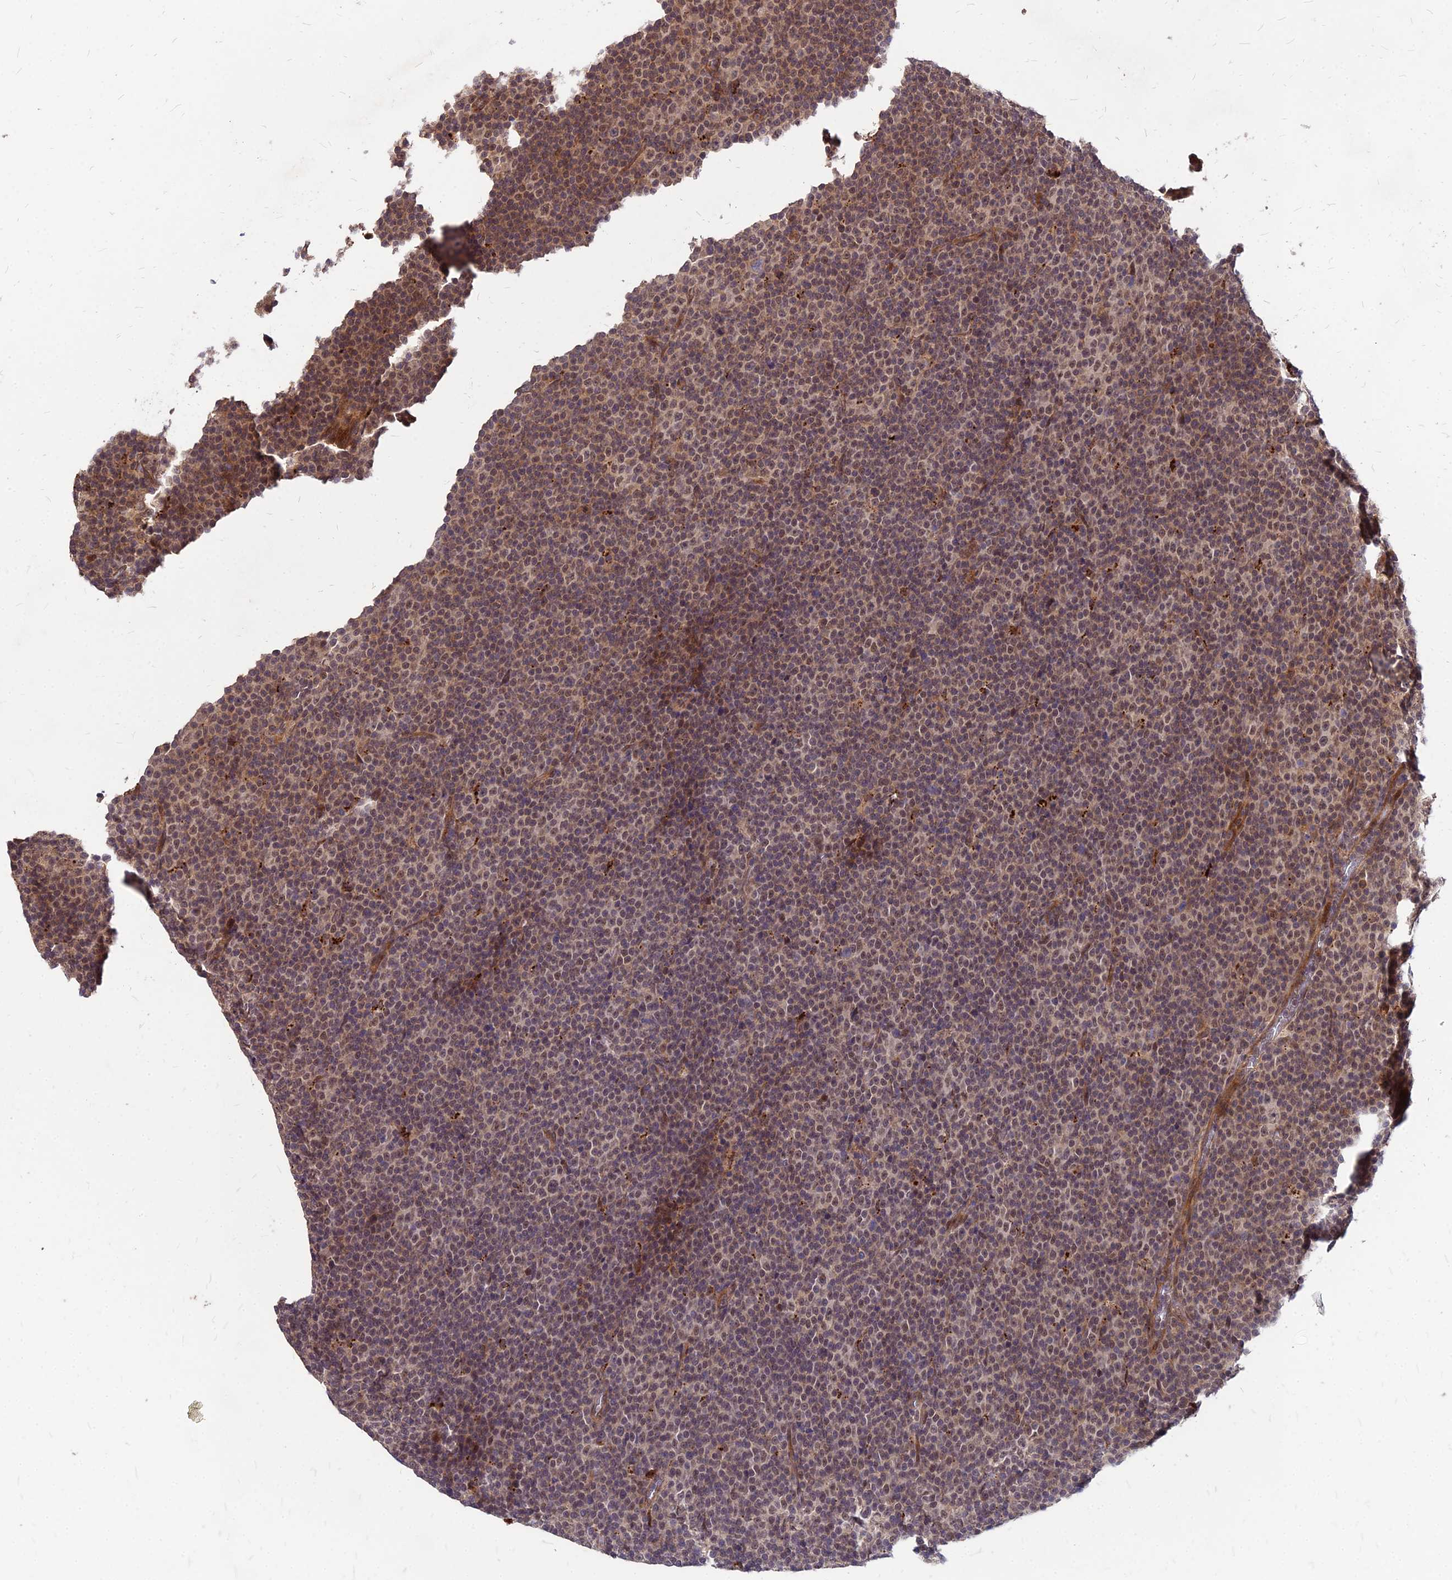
{"staining": {"intensity": "weak", "quantity": ">75%", "location": "nuclear"}, "tissue": "lymphoma", "cell_type": "Tumor cells", "image_type": "cancer", "snomed": [{"axis": "morphology", "description": "Malignant lymphoma, non-Hodgkin's type, Low grade"}, {"axis": "topography", "description": "Lymph node"}], "caption": "Immunohistochemistry (IHC) histopathology image of low-grade malignant lymphoma, non-Hodgkin's type stained for a protein (brown), which reveals low levels of weak nuclear positivity in about >75% of tumor cells.", "gene": "APBA3", "patient": {"sex": "female", "age": 67}}